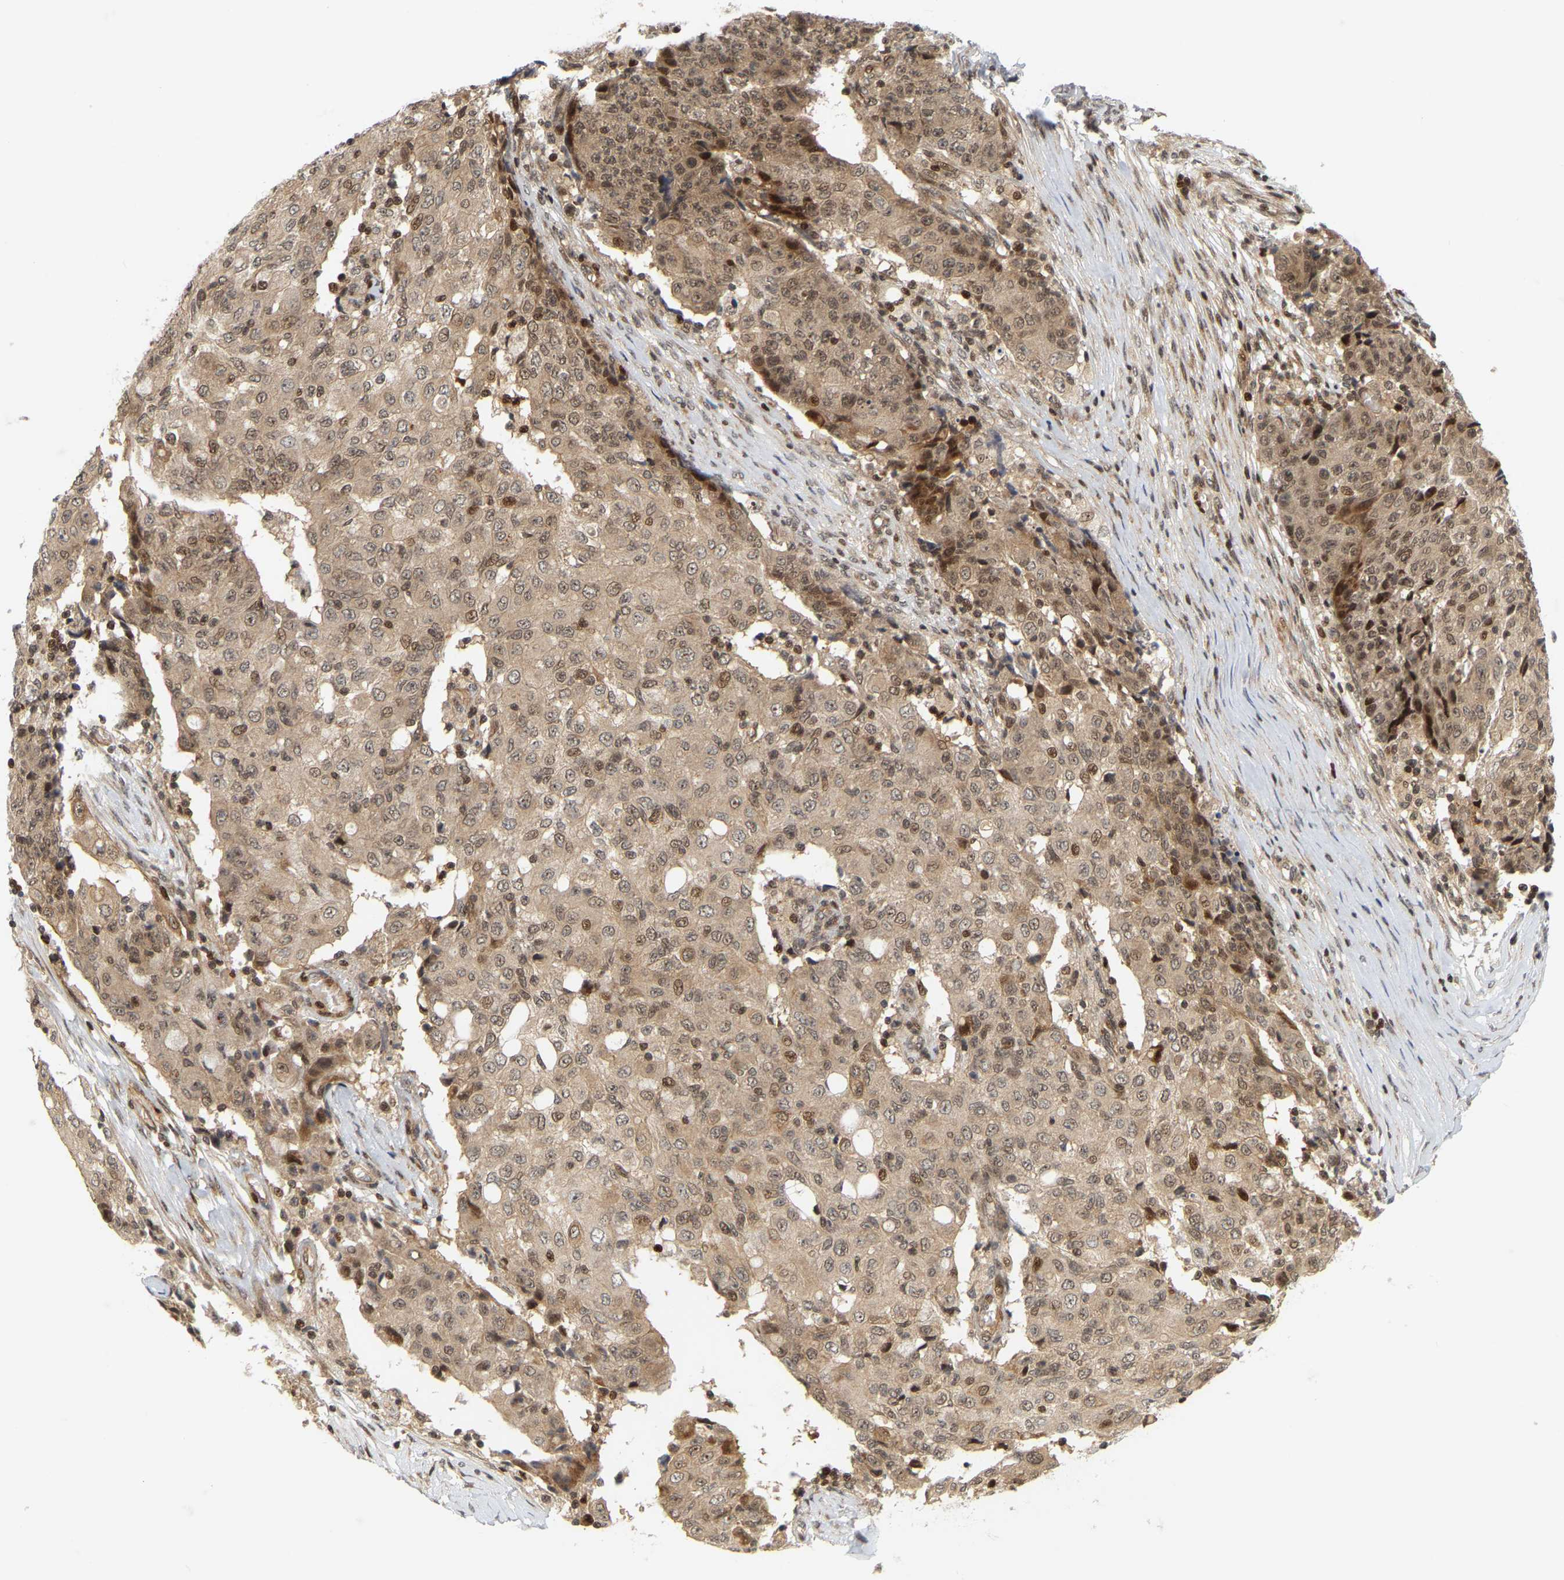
{"staining": {"intensity": "weak", "quantity": ">75%", "location": "cytoplasmic/membranous,nuclear"}, "tissue": "ovarian cancer", "cell_type": "Tumor cells", "image_type": "cancer", "snomed": [{"axis": "morphology", "description": "Carcinoma, endometroid"}, {"axis": "topography", "description": "Ovary"}], "caption": "Protein staining of ovarian endometroid carcinoma tissue exhibits weak cytoplasmic/membranous and nuclear positivity in about >75% of tumor cells. The staining was performed using DAB (3,3'-diaminobenzidine) to visualize the protein expression in brown, while the nuclei were stained in blue with hematoxylin (Magnification: 20x).", "gene": "NFE2L2", "patient": {"sex": "female", "age": 42}}